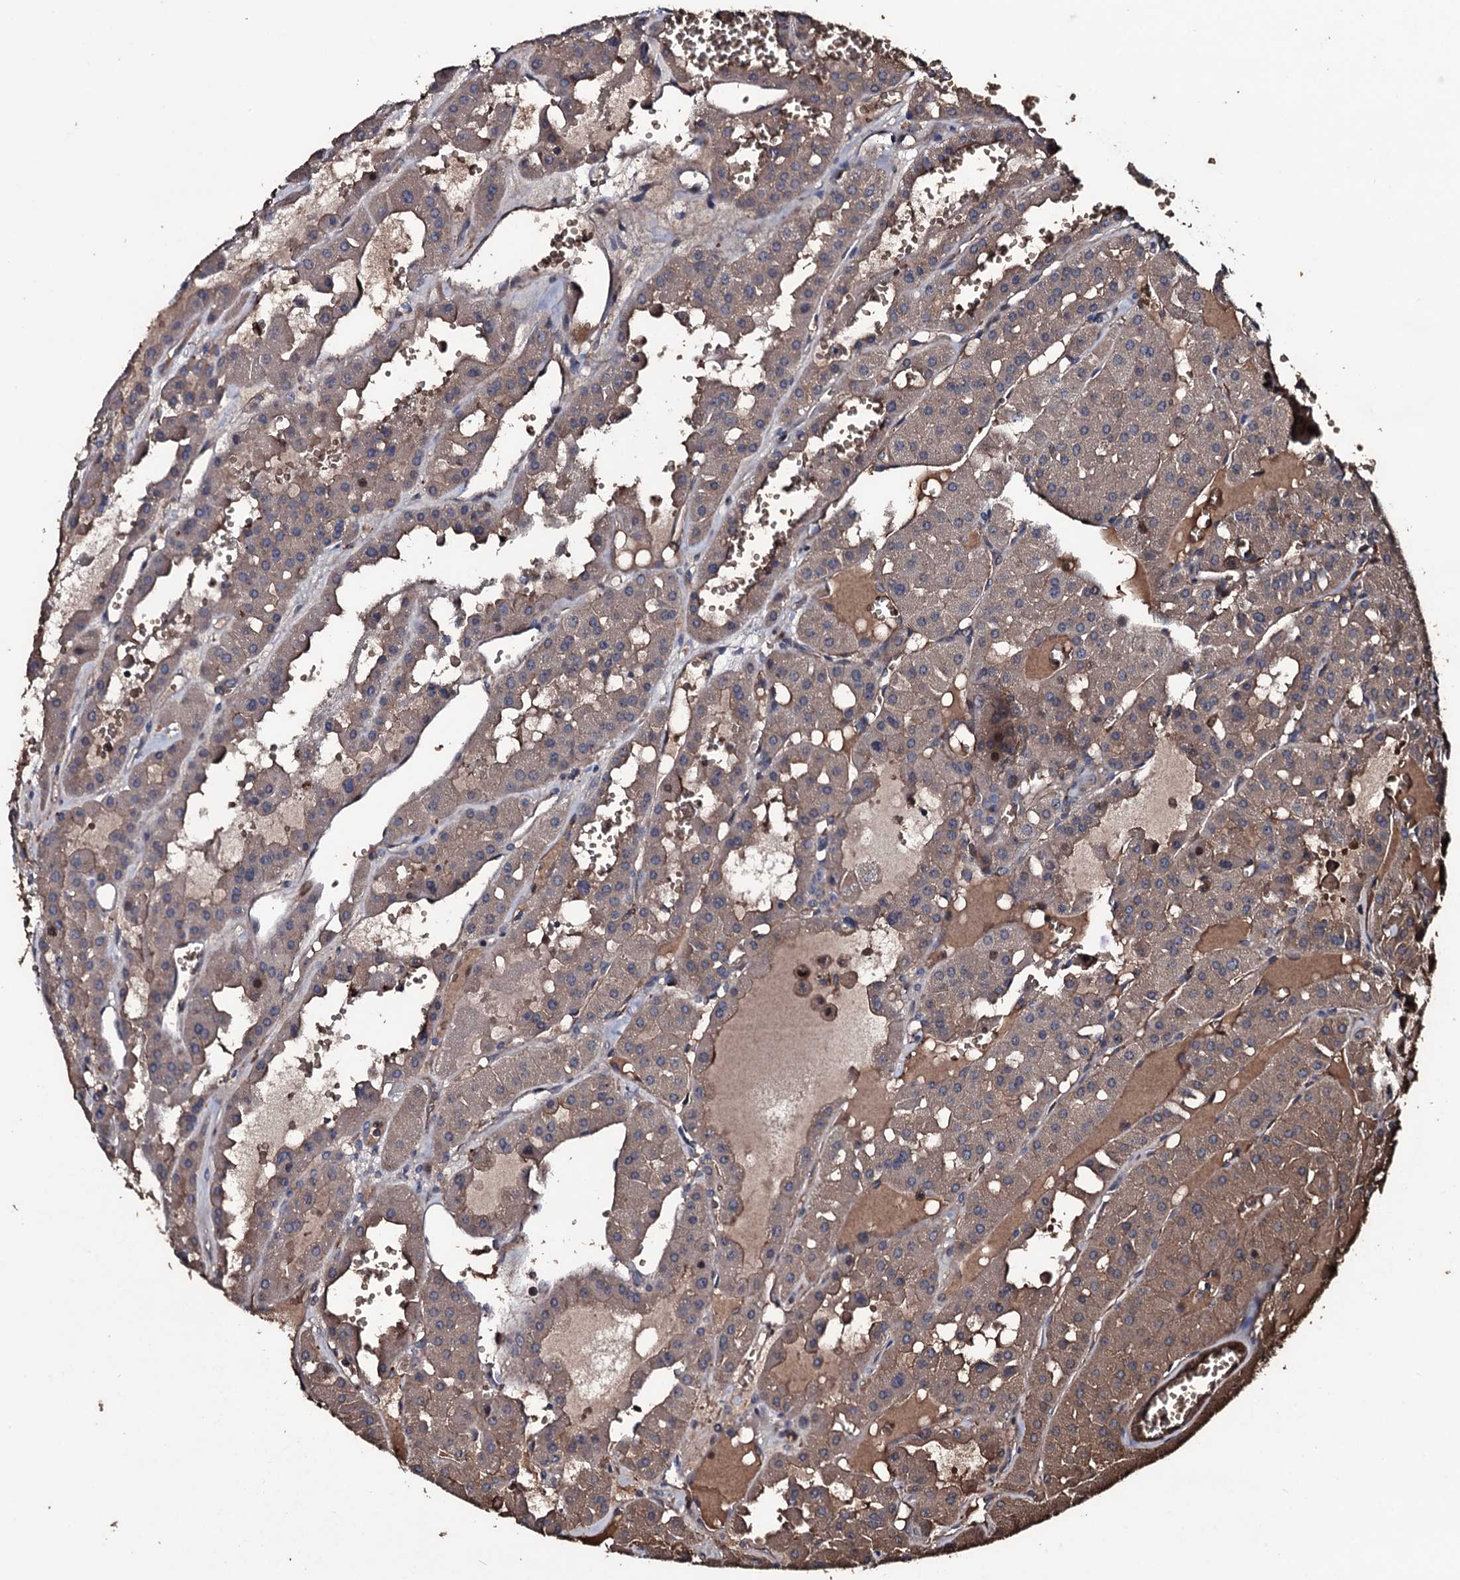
{"staining": {"intensity": "weak", "quantity": ">75%", "location": "cytoplasmic/membranous"}, "tissue": "renal cancer", "cell_type": "Tumor cells", "image_type": "cancer", "snomed": [{"axis": "morphology", "description": "Carcinoma, NOS"}, {"axis": "topography", "description": "Kidney"}], "caption": "A histopathology image of human carcinoma (renal) stained for a protein demonstrates weak cytoplasmic/membranous brown staining in tumor cells.", "gene": "ZSWIM8", "patient": {"sex": "female", "age": 75}}